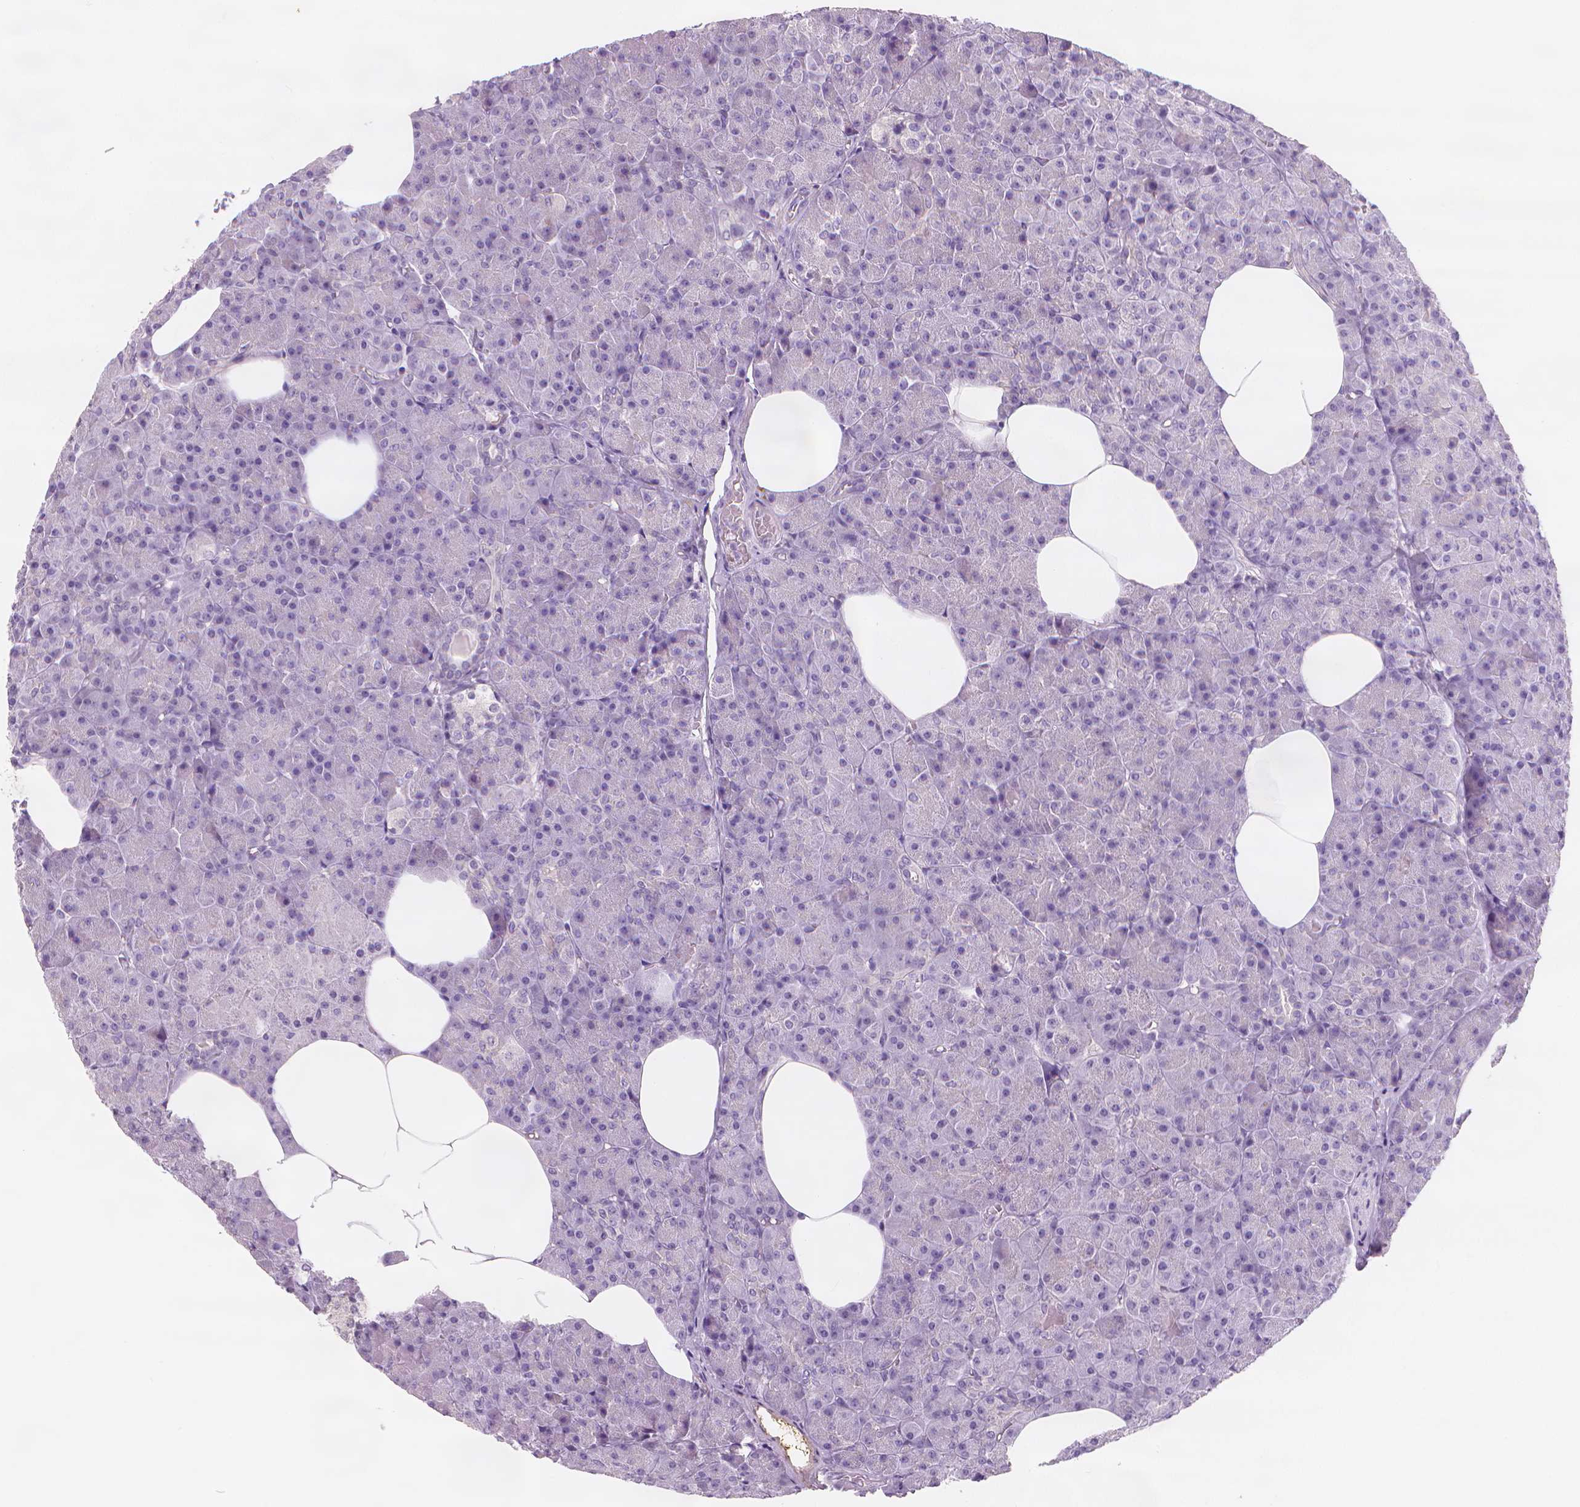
{"staining": {"intensity": "negative", "quantity": "none", "location": "none"}, "tissue": "pancreas", "cell_type": "Exocrine glandular cells", "image_type": "normal", "snomed": [{"axis": "morphology", "description": "Normal tissue, NOS"}, {"axis": "topography", "description": "Pancreas"}], "caption": "This is a photomicrograph of IHC staining of unremarkable pancreas, which shows no positivity in exocrine glandular cells.", "gene": "APOA4", "patient": {"sex": "female", "age": 45}}